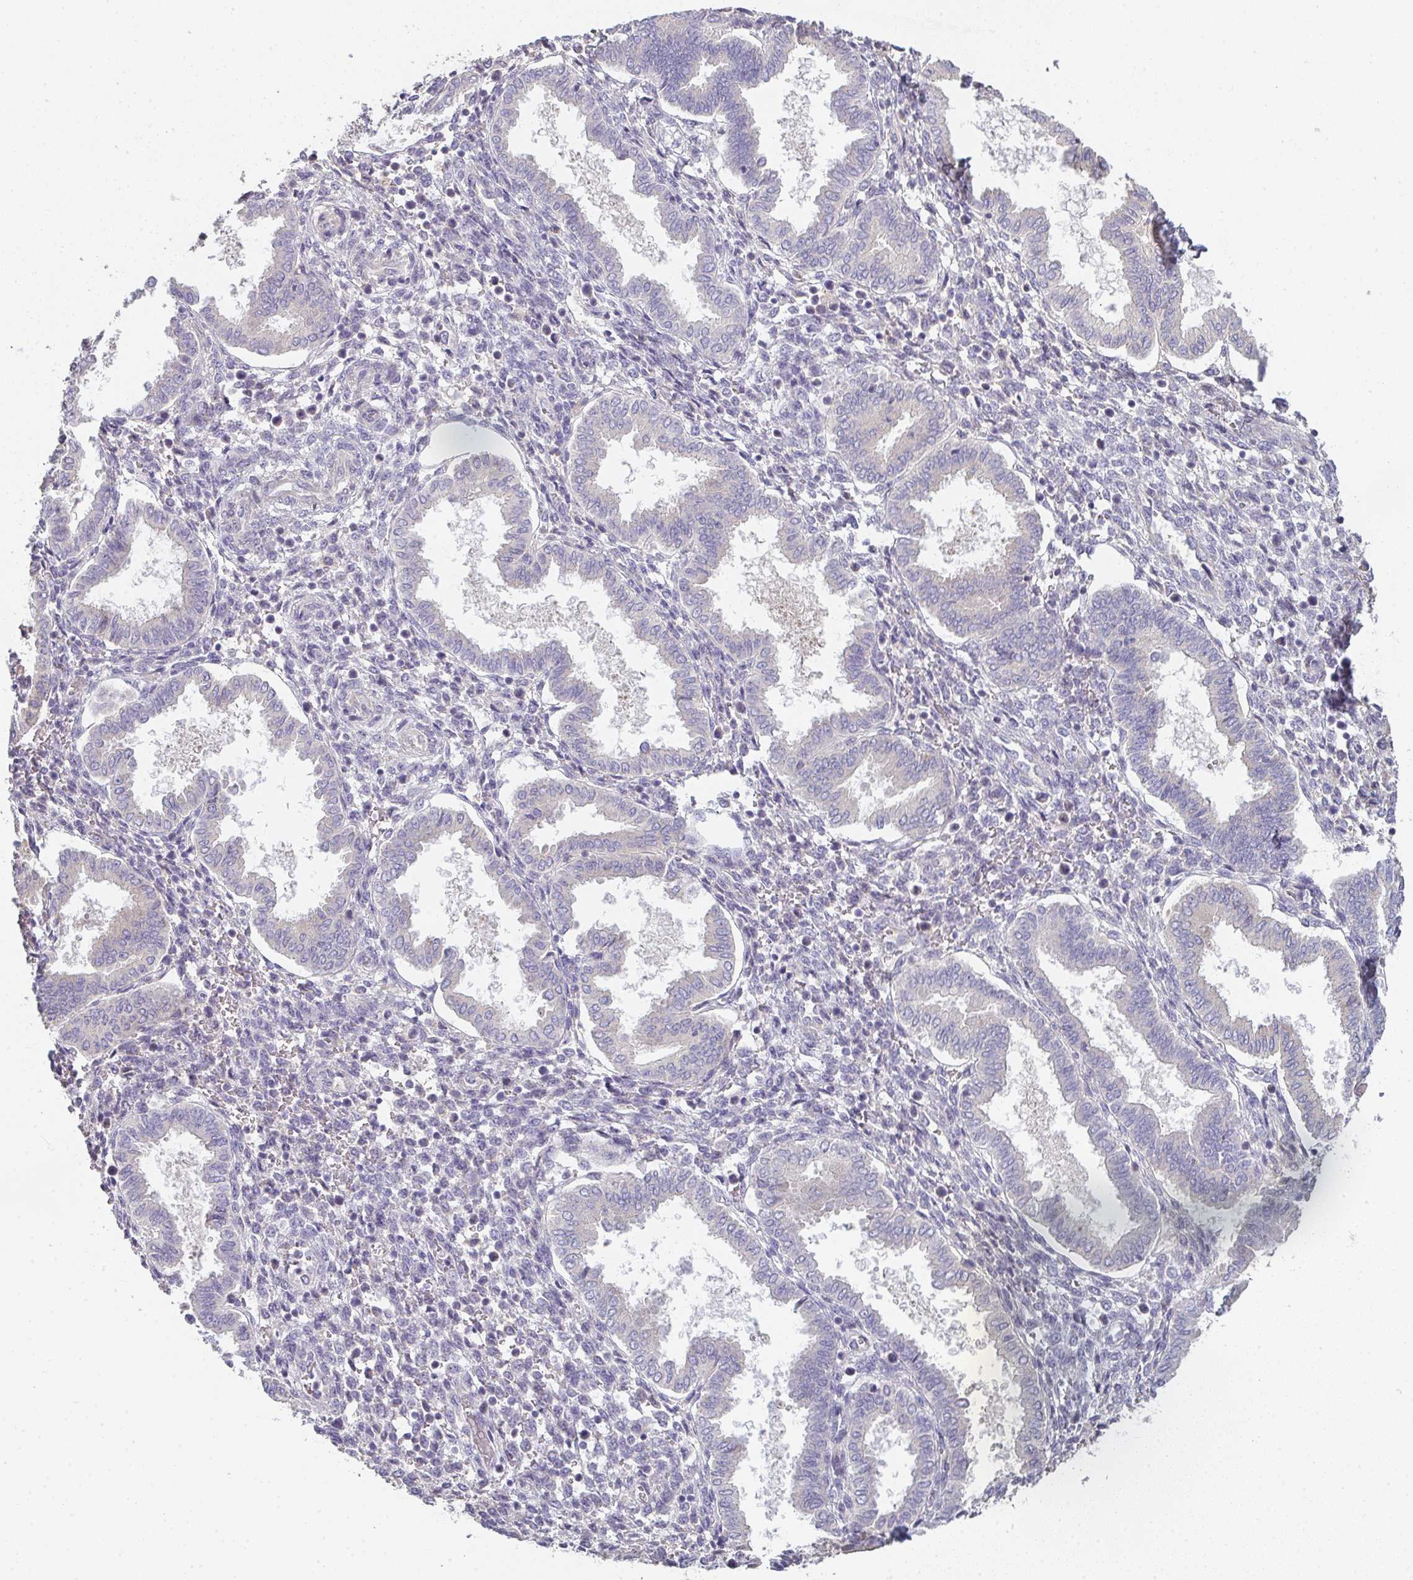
{"staining": {"intensity": "negative", "quantity": "none", "location": "none"}, "tissue": "endometrium", "cell_type": "Cells in endometrial stroma", "image_type": "normal", "snomed": [{"axis": "morphology", "description": "Normal tissue, NOS"}, {"axis": "topography", "description": "Endometrium"}], "caption": "IHC image of benign human endometrium stained for a protein (brown), which shows no expression in cells in endometrial stroma.", "gene": "ZNF215", "patient": {"sex": "female", "age": 24}}